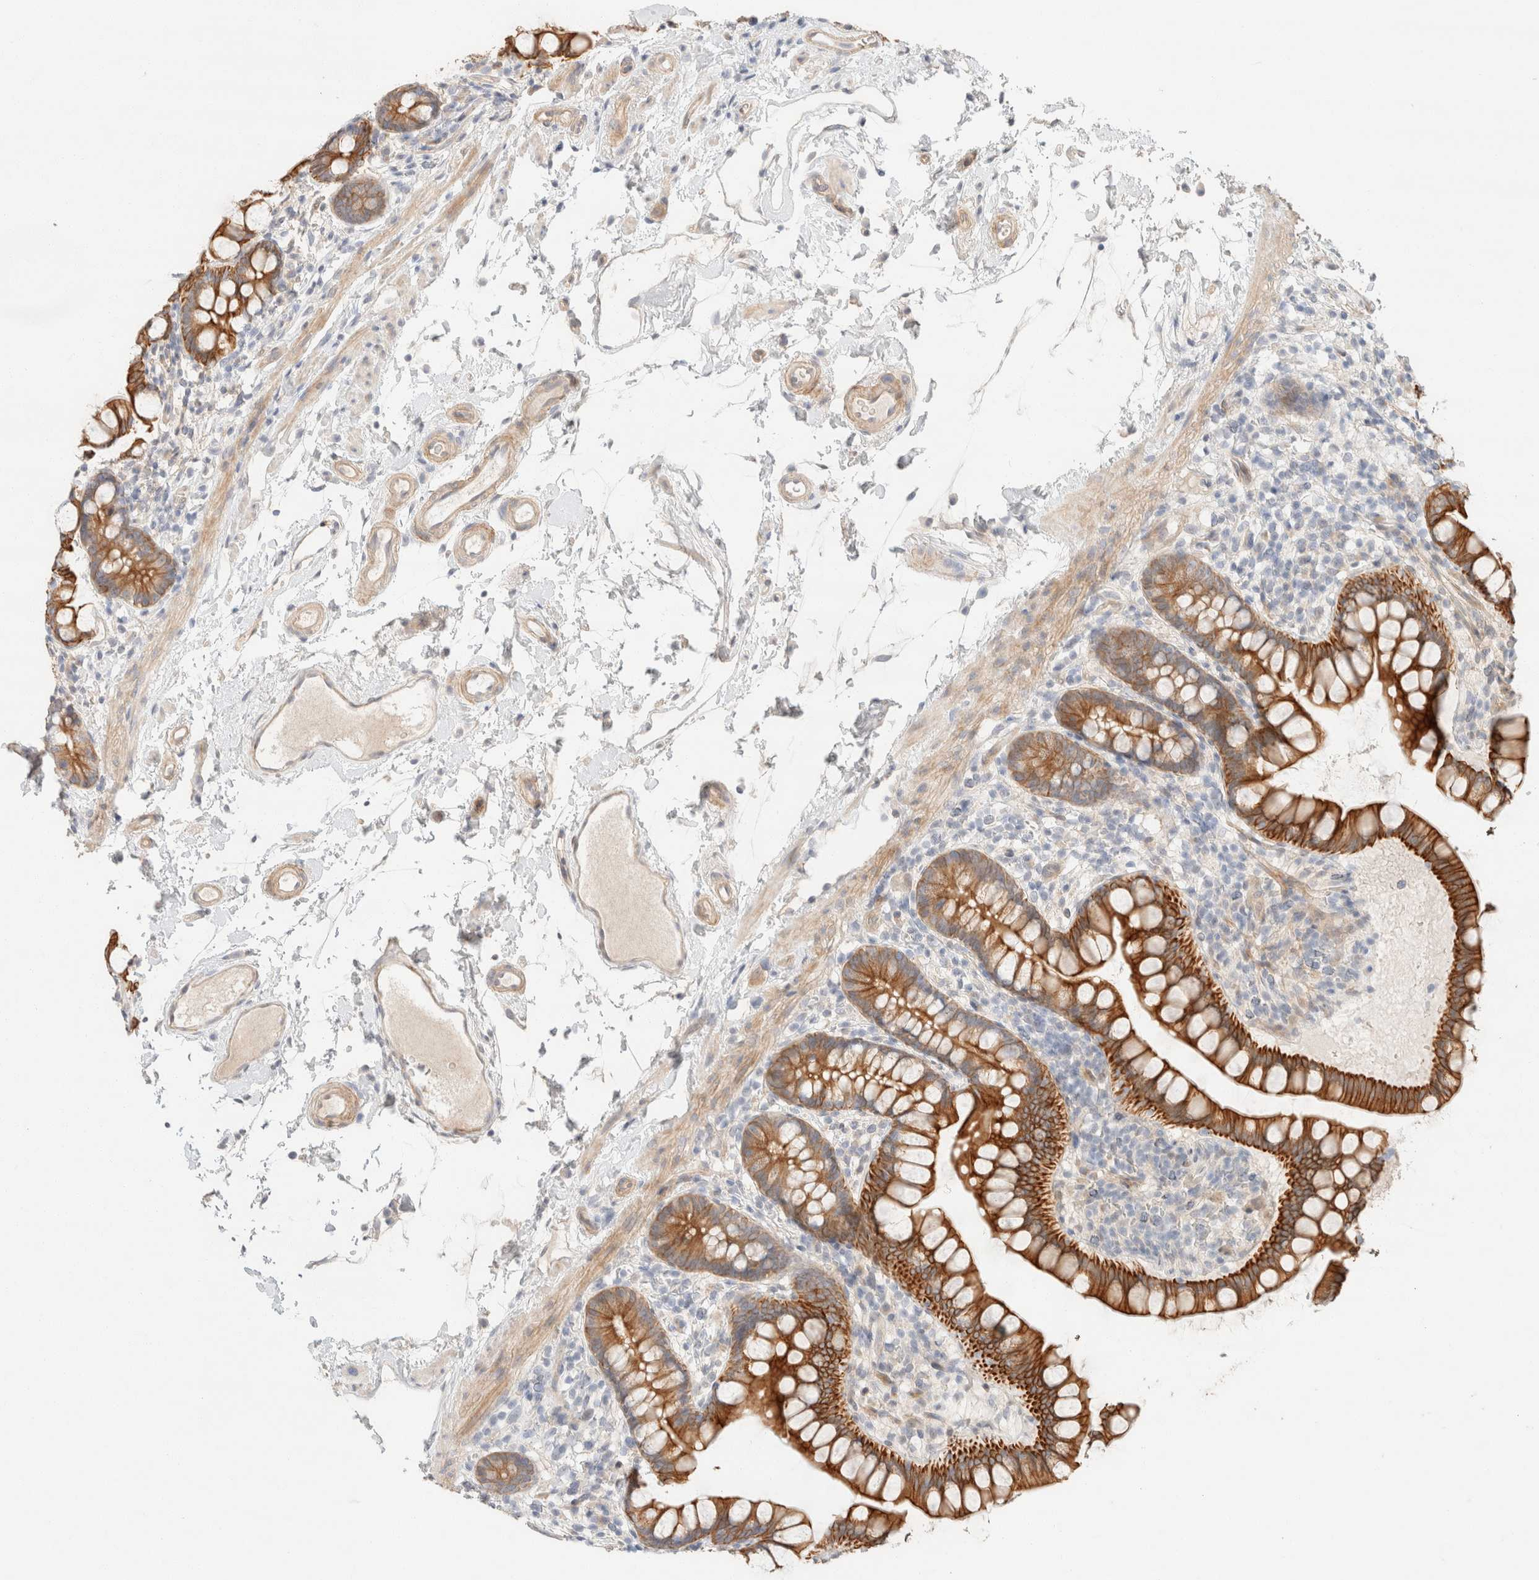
{"staining": {"intensity": "strong", "quantity": ">75%", "location": "cytoplasmic/membranous"}, "tissue": "small intestine", "cell_type": "Glandular cells", "image_type": "normal", "snomed": [{"axis": "morphology", "description": "Normal tissue, NOS"}, {"axis": "topography", "description": "Small intestine"}], "caption": "About >75% of glandular cells in unremarkable human small intestine display strong cytoplasmic/membranous protein expression as visualized by brown immunohistochemical staining.", "gene": "CSNK1E", "patient": {"sex": "female", "age": 84}}